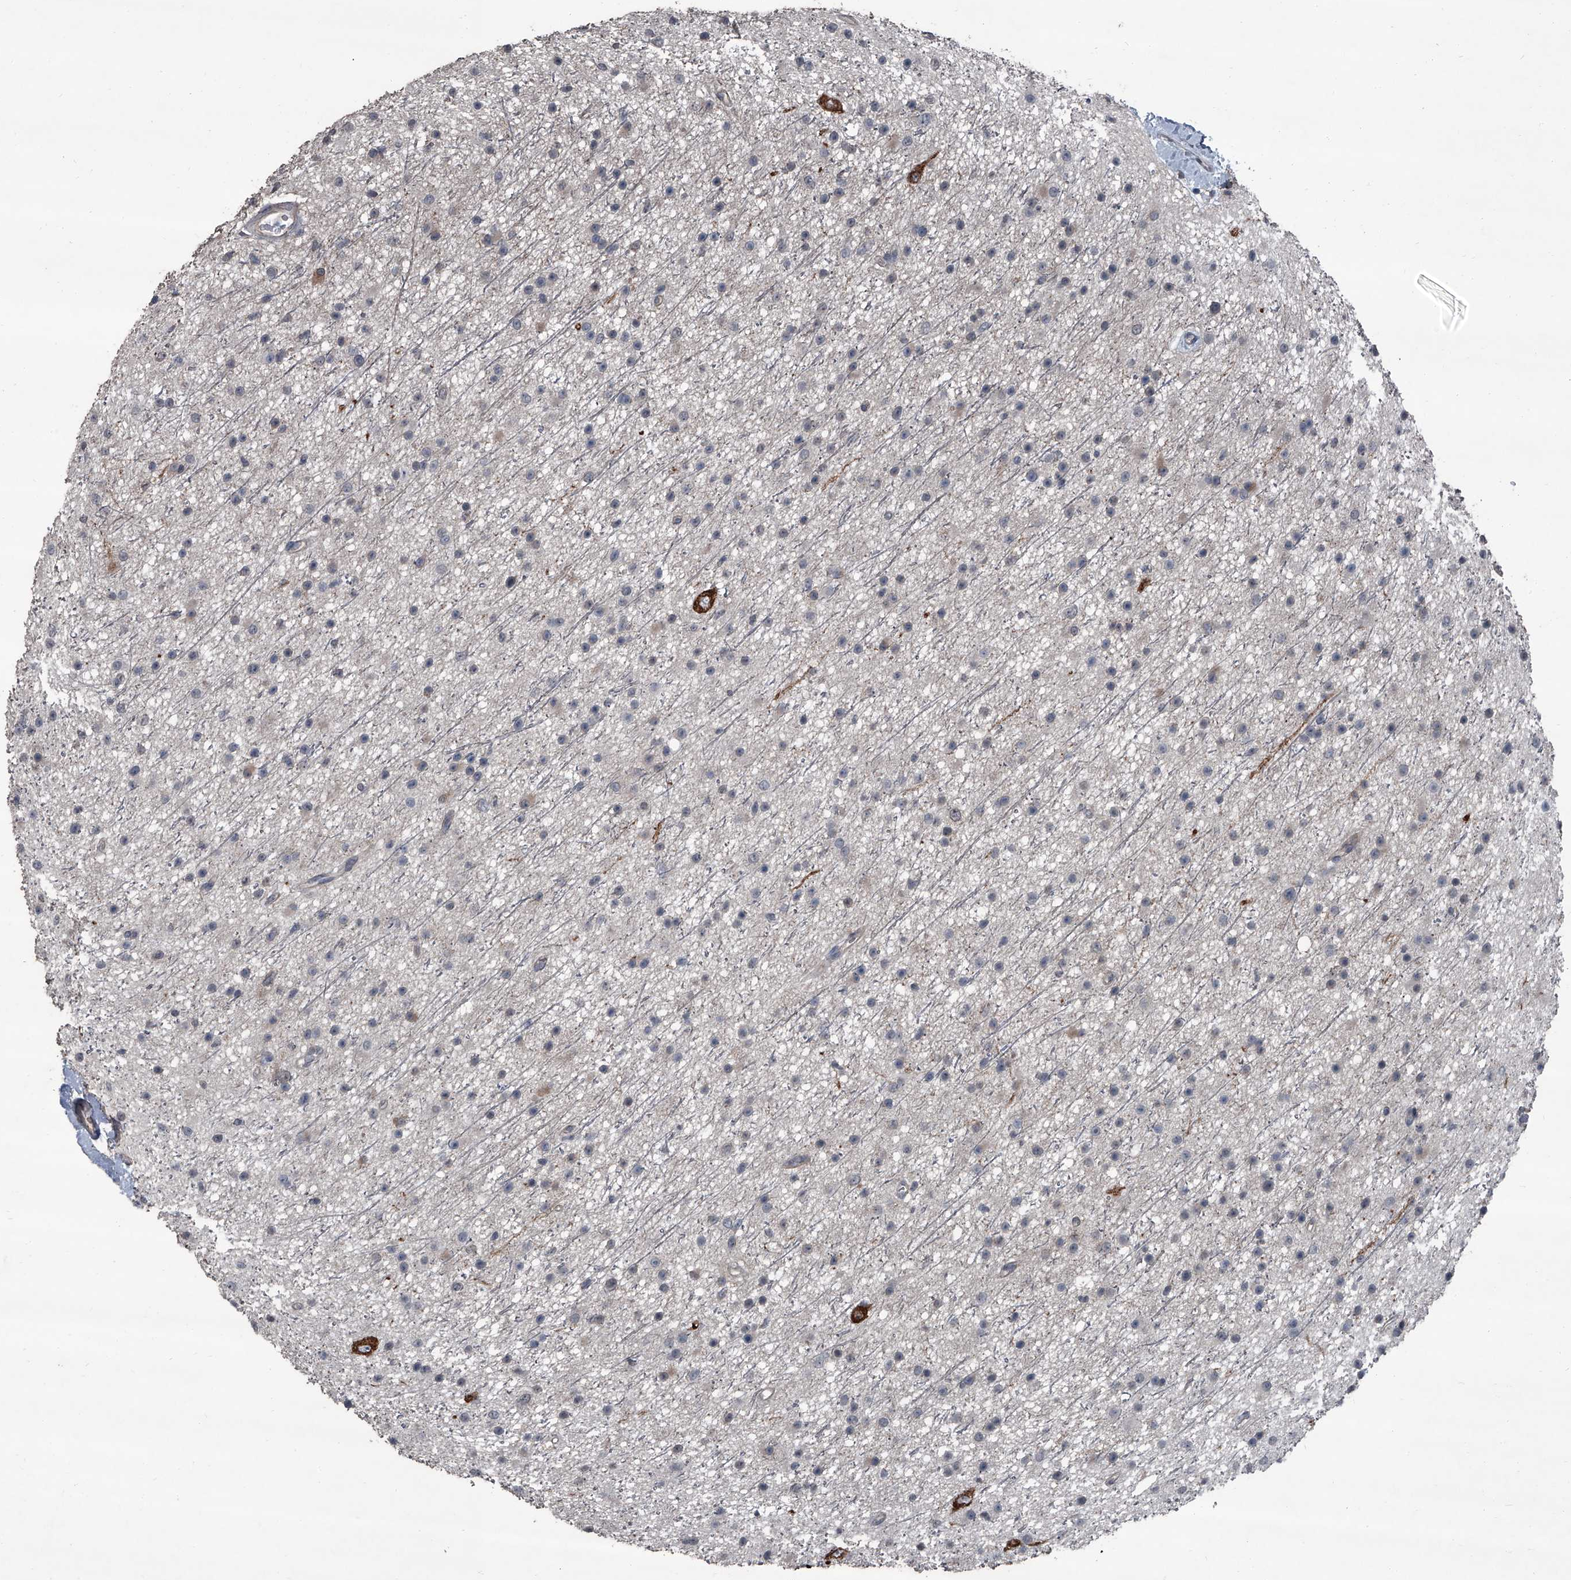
{"staining": {"intensity": "negative", "quantity": "none", "location": "none"}, "tissue": "glioma", "cell_type": "Tumor cells", "image_type": "cancer", "snomed": [{"axis": "morphology", "description": "Glioma, malignant, Low grade"}, {"axis": "topography", "description": "Cerebral cortex"}], "caption": "IHC image of malignant low-grade glioma stained for a protein (brown), which displays no staining in tumor cells. The staining is performed using DAB brown chromogen with nuclei counter-stained in using hematoxylin.", "gene": "OARD1", "patient": {"sex": "female", "age": 39}}